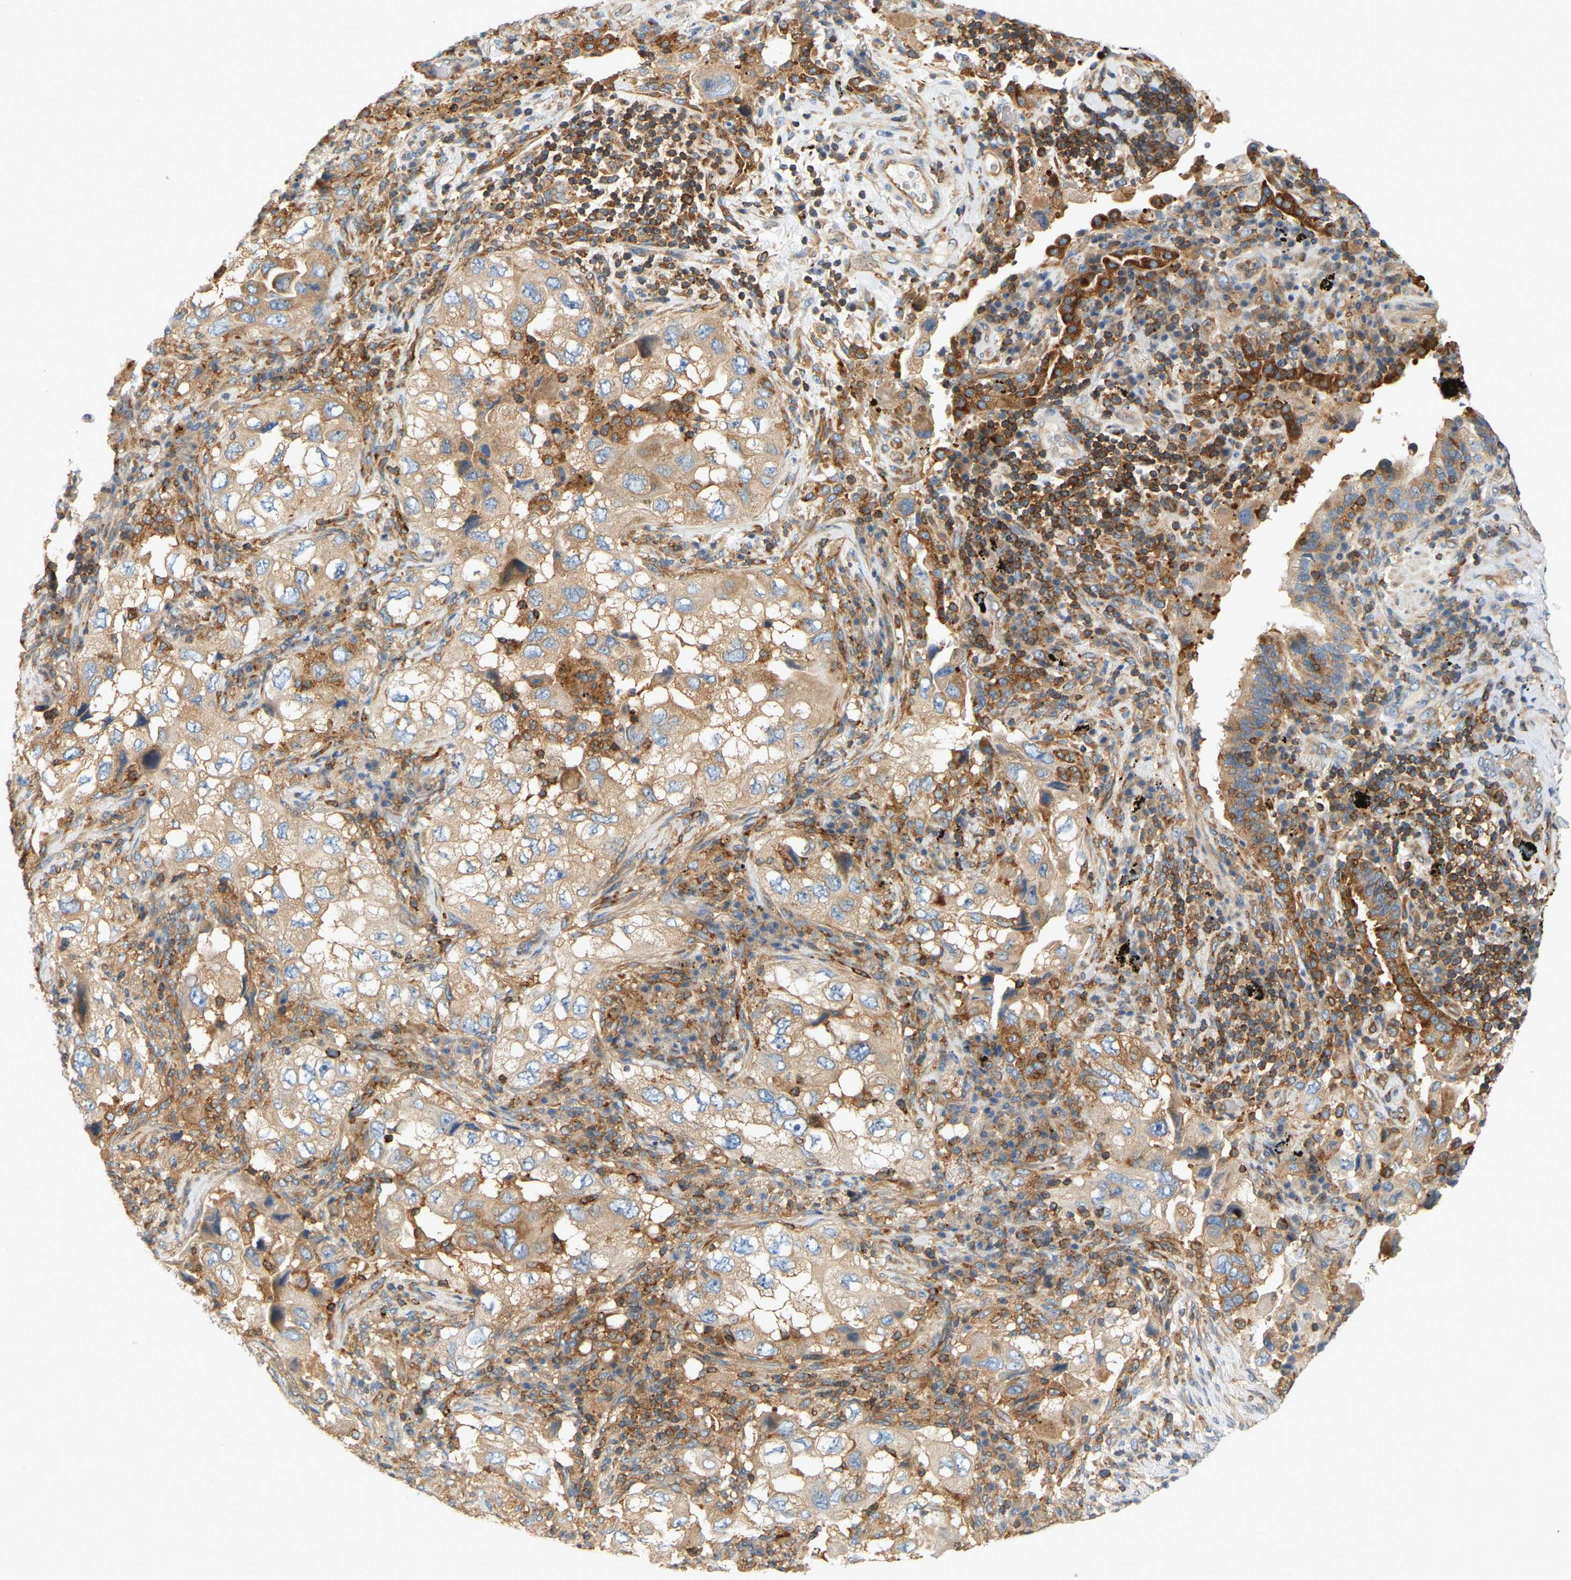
{"staining": {"intensity": "weak", "quantity": "<25%", "location": "cytoplasmic/membranous"}, "tissue": "lung cancer", "cell_type": "Tumor cells", "image_type": "cancer", "snomed": [{"axis": "morphology", "description": "Adenocarcinoma, NOS"}, {"axis": "topography", "description": "Lung"}], "caption": "Human lung cancer (adenocarcinoma) stained for a protein using immunohistochemistry reveals no expression in tumor cells.", "gene": "AKAP13", "patient": {"sex": "male", "age": 64}}